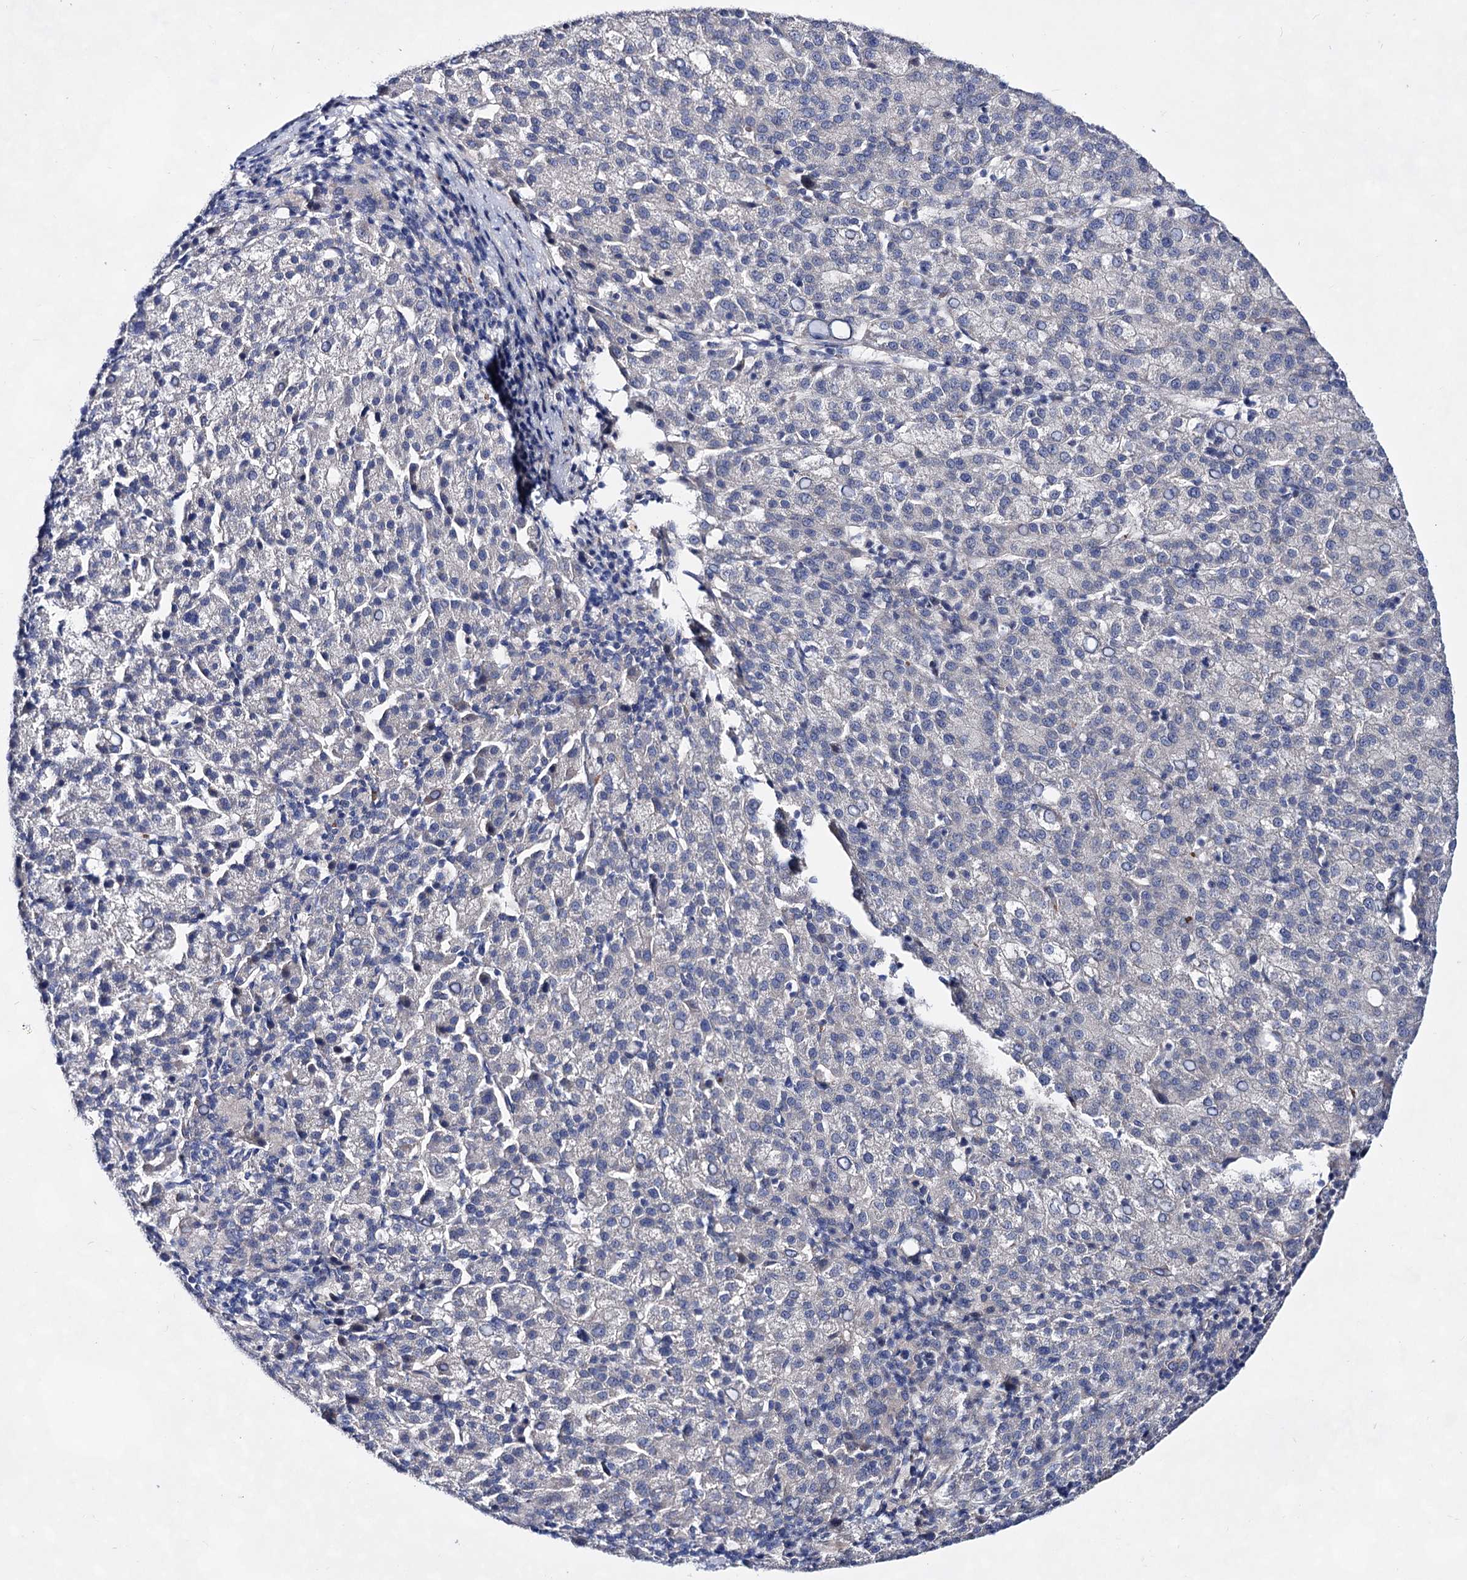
{"staining": {"intensity": "negative", "quantity": "none", "location": "none"}, "tissue": "liver cancer", "cell_type": "Tumor cells", "image_type": "cancer", "snomed": [{"axis": "morphology", "description": "Carcinoma, Hepatocellular, NOS"}, {"axis": "topography", "description": "Liver"}], "caption": "Human liver cancer stained for a protein using immunohistochemistry (IHC) demonstrates no staining in tumor cells.", "gene": "PLIN1", "patient": {"sex": "female", "age": 58}}